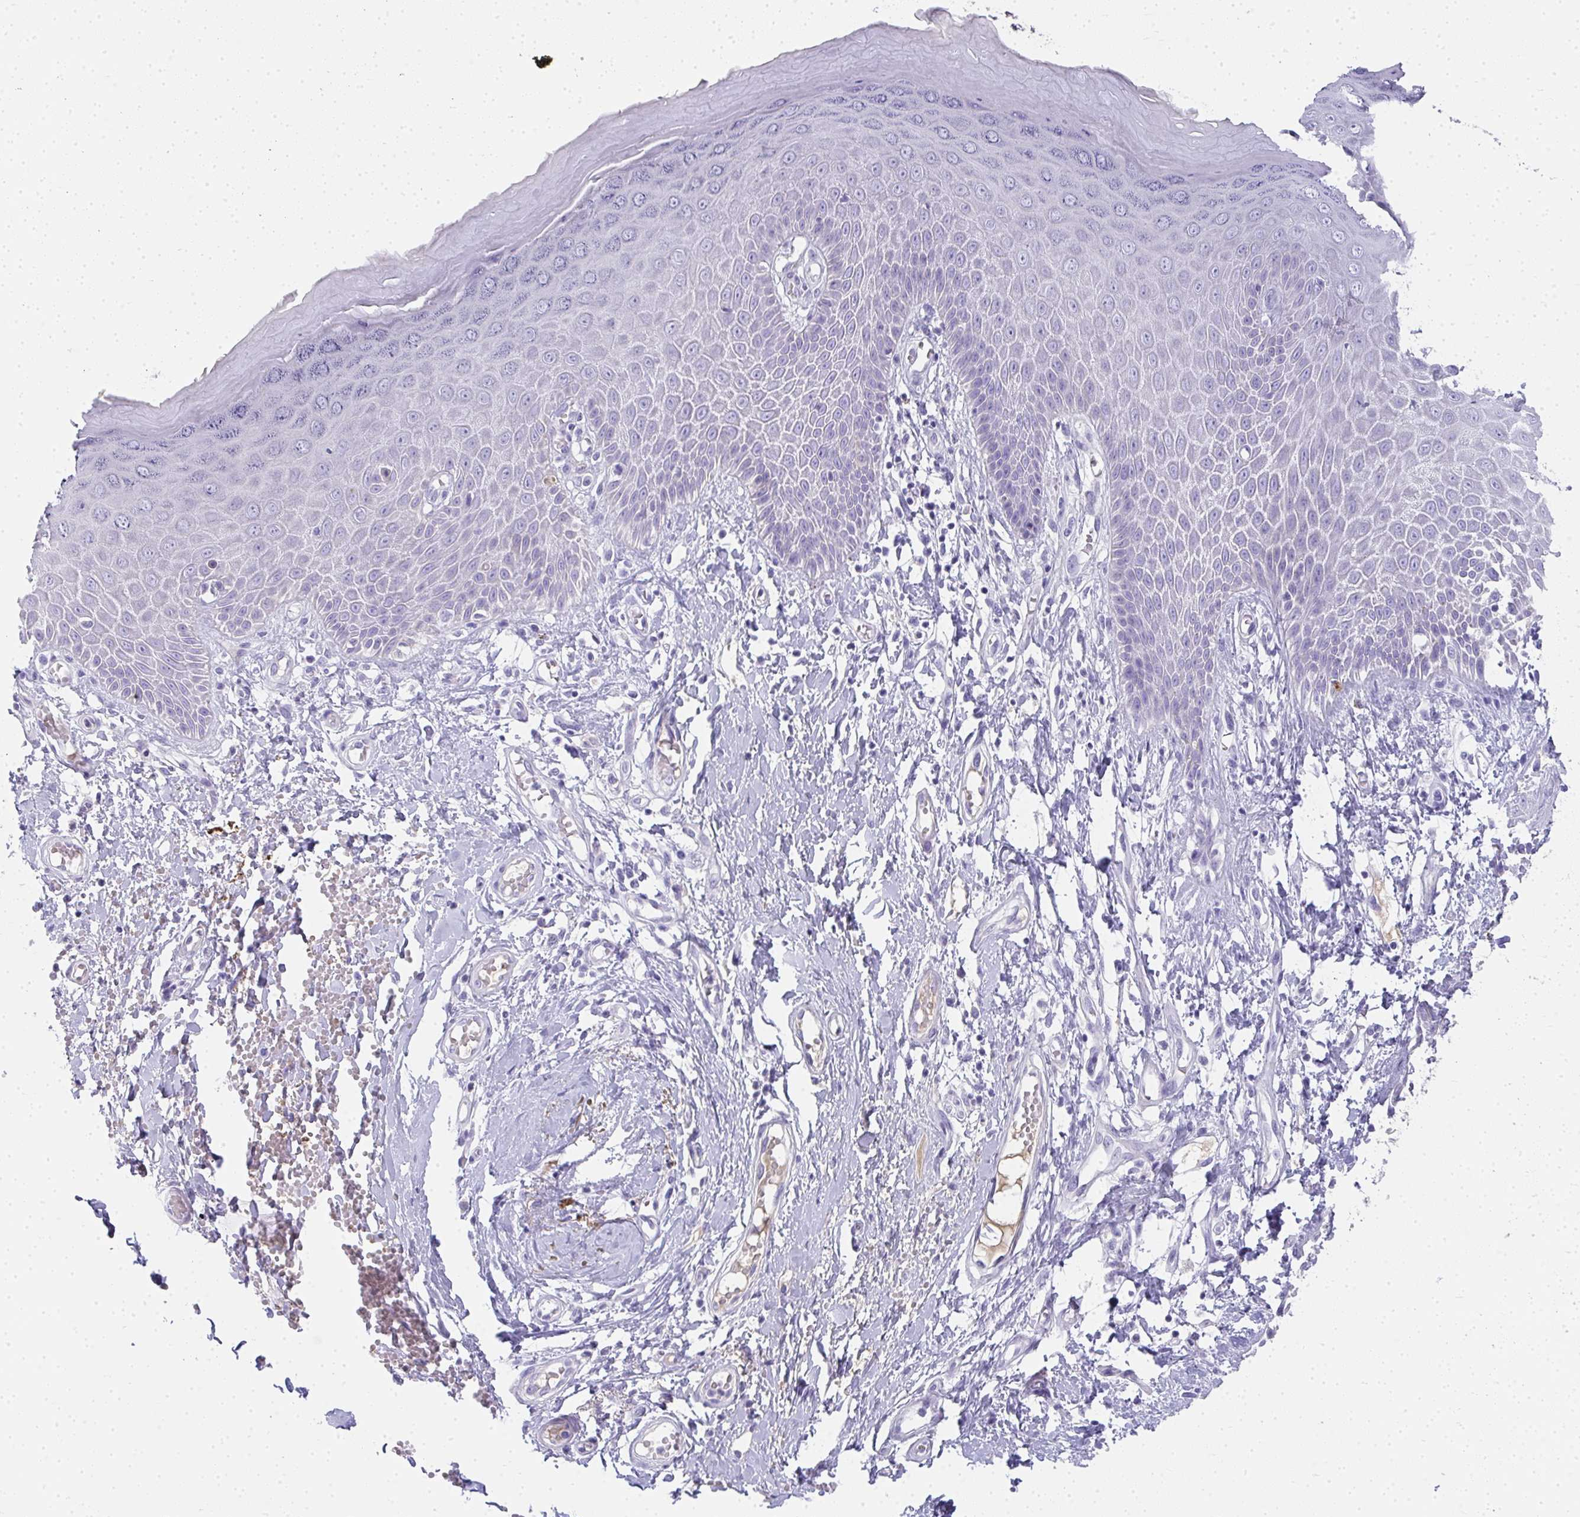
{"staining": {"intensity": "negative", "quantity": "none", "location": "none"}, "tissue": "skin", "cell_type": "Epidermal cells", "image_type": "normal", "snomed": [{"axis": "morphology", "description": "Normal tissue, NOS"}, {"axis": "topography", "description": "Anal"}, {"axis": "topography", "description": "Peripheral nerve tissue"}], "caption": "IHC micrograph of normal human skin stained for a protein (brown), which reveals no expression in epidermal cells.", "gene": "ZSWIM3", "patient": {"sex": "male", "age": 78}}